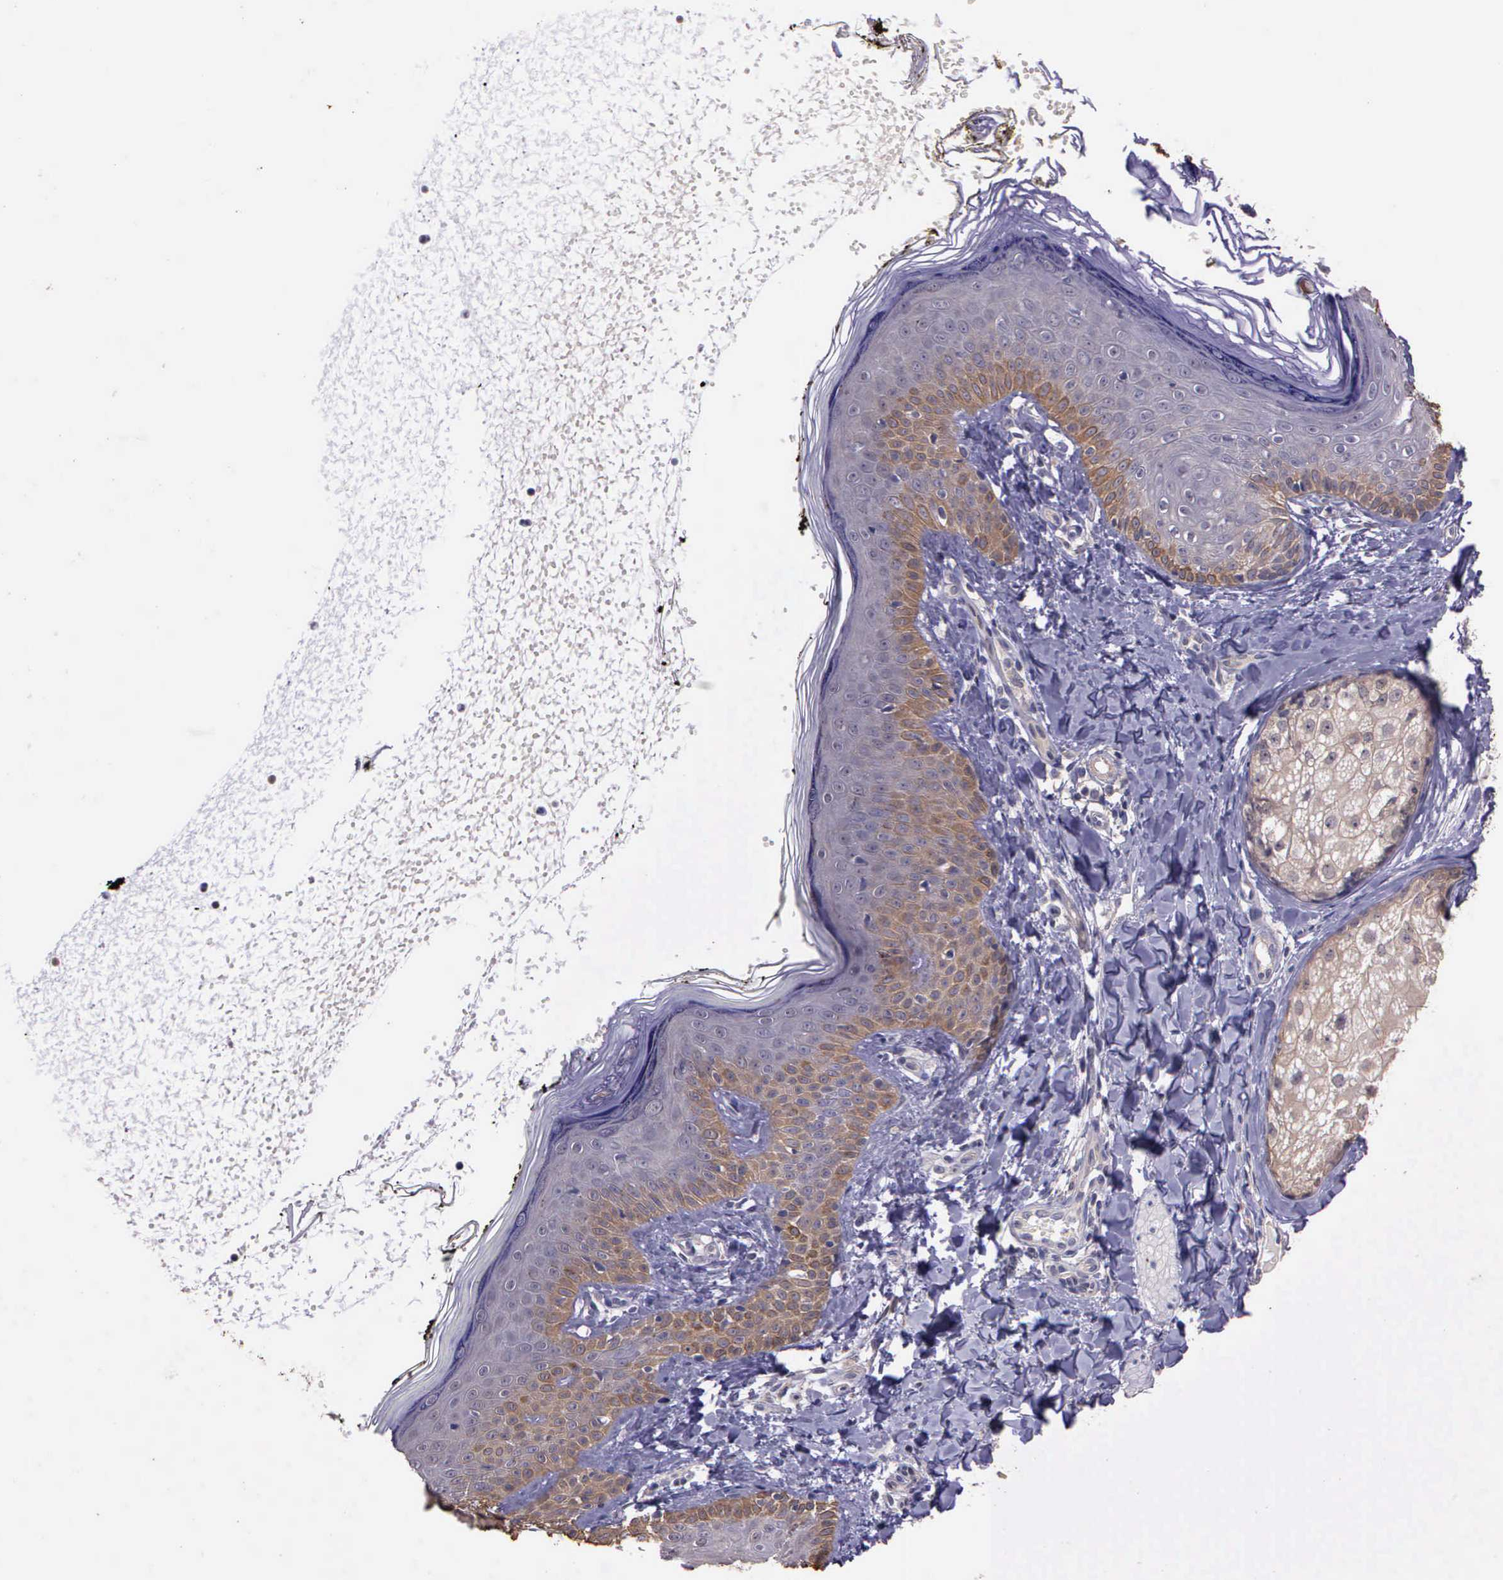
{"staining": {"intensity": "weak", "quantity": "25%-75%", "location": "cytoplasmic/membranous"}, "tissue": "skin", "cell_type": "Fibroblasts", "image_type": "normal", "snomed": [{"axis": "morphology", "description": "Normal tissue, NOS"}, {"axis": "topography", "description": "Skin"}], "caption": "This is a photomicrograph of IHC staining of normal skin, which shows weak staining in the cytoplasmic/membranous of fibroblasts.", "gene": "IGBP1P2", "patient": {"sex": "female", "age": 15}}